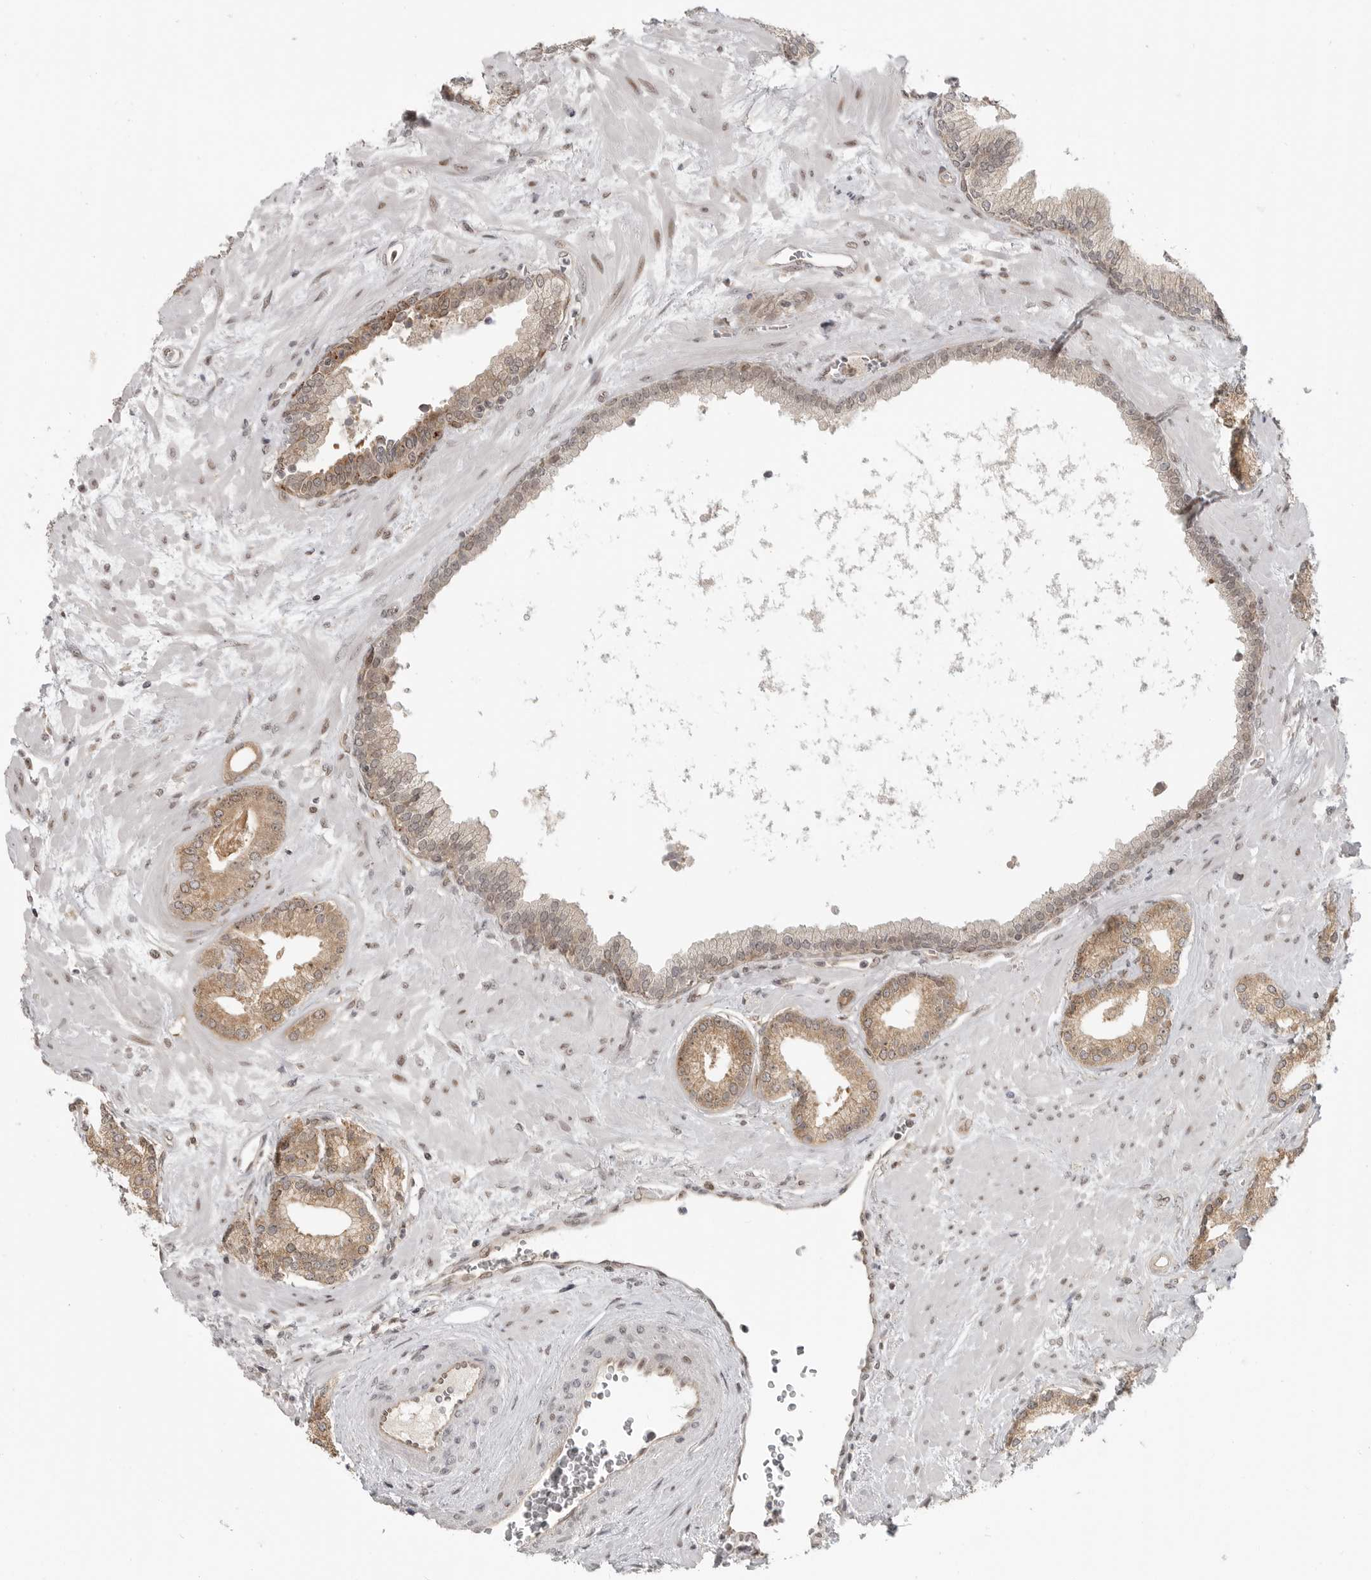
{"staining": {"intensity": "moderate", "quantity": ">75%", "location": "cytoplasmic/membranous"}, "tissue": "prostate cancer", "cell_type": "Tumor cells", "image_type": "cancer", "snomed": [{"axis": "morphology", "description": "Adenocarcinoma, Low grade"}, {"axis": "topography", "description": "Prostate"}], "caption": "Prostate low-grade adenocarcinoma stained with IHC reveals moderate cytoplasmic/membranous positivity in approximately >75% of tumor cells.", "gene": "CEP295NL", "patient": {"sex": "male", "age": 70}}